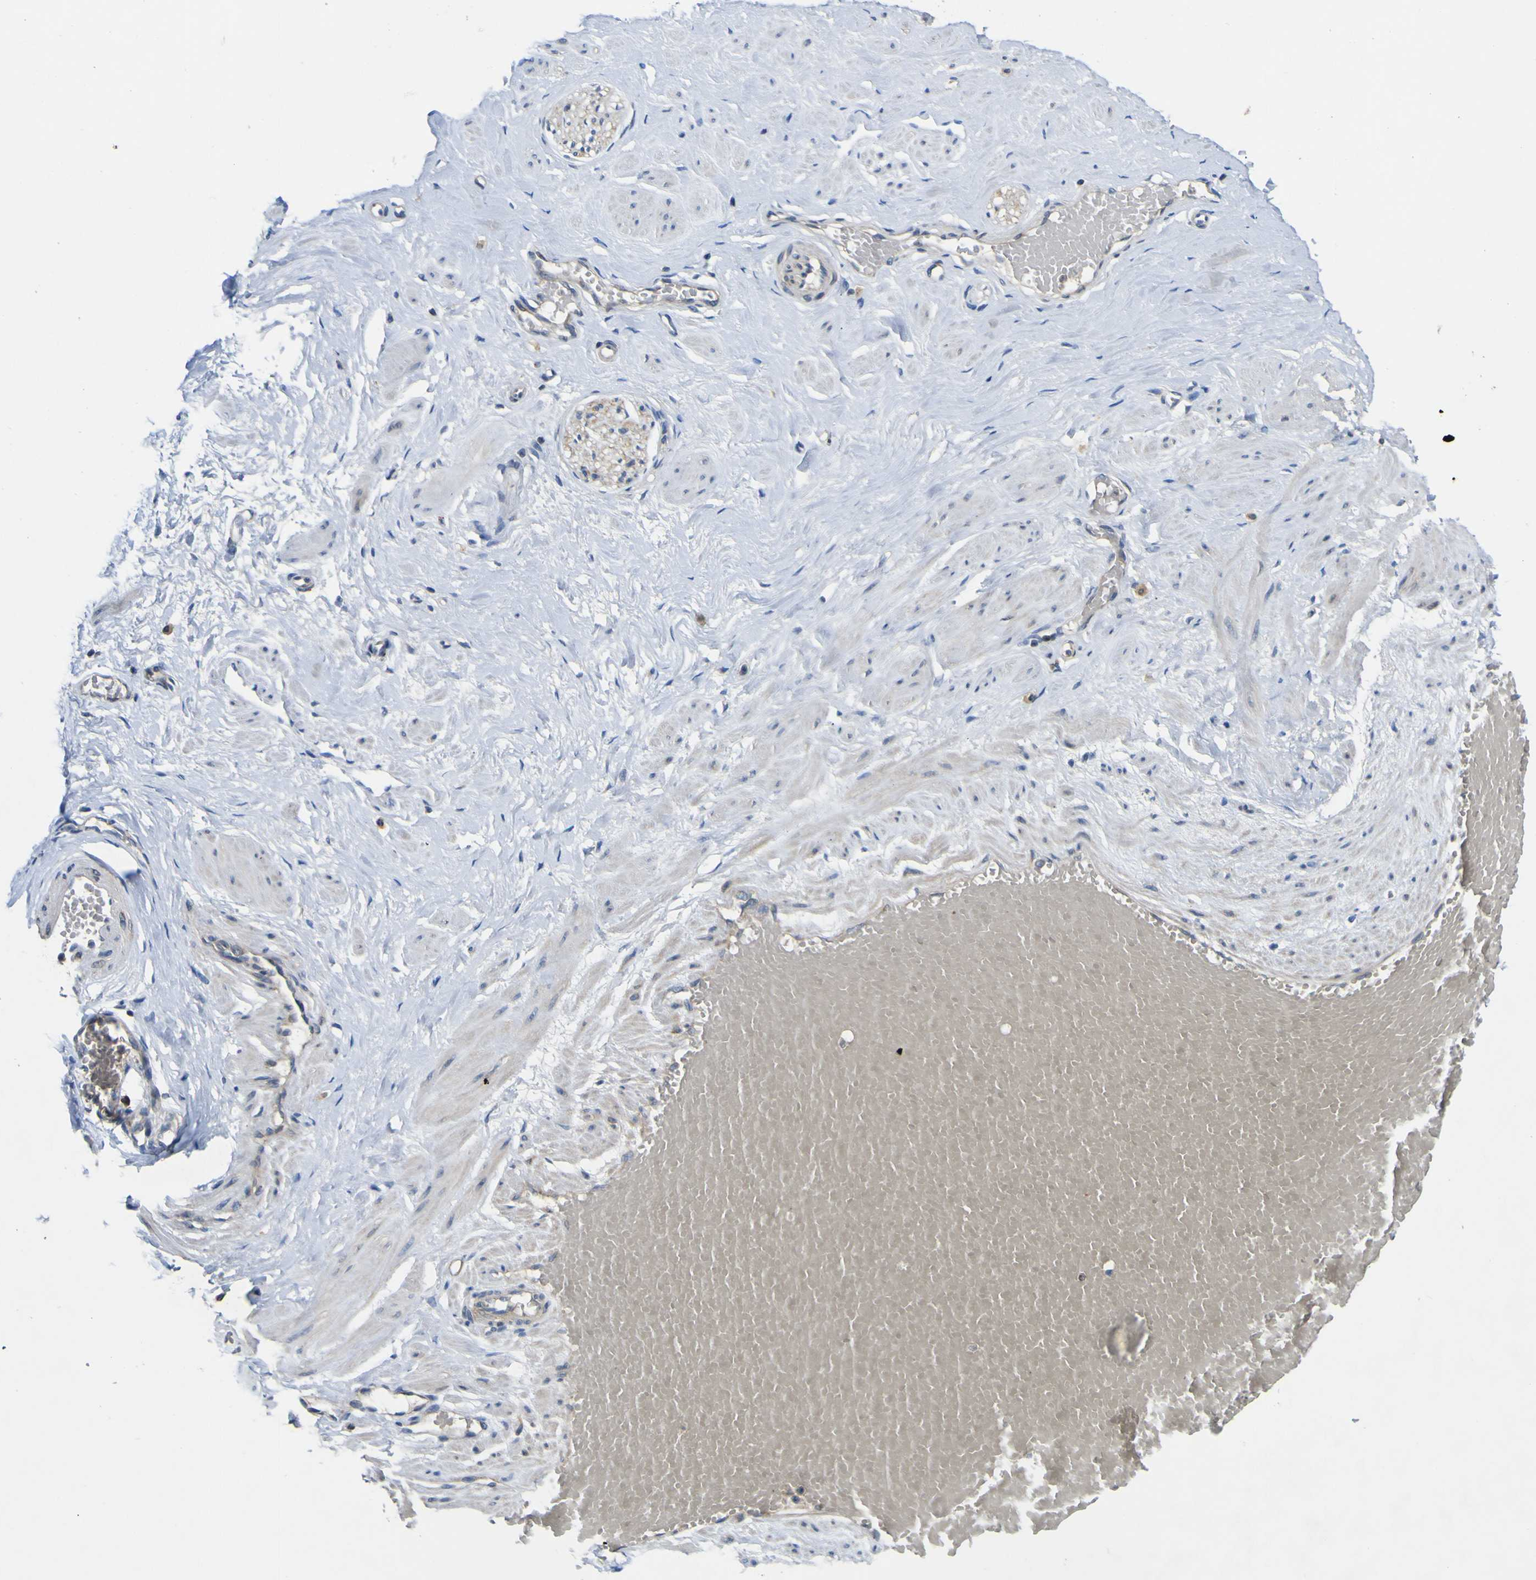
{"staining": {"intensity": "moderate", "quantity": "<25%", "location": "cytoplasmic/membranous"}, "tissue": "adipose tissue", "cell_type": "Adipocytes", "image_type": "normal", "snomed": [{"axis": "morphology", "description": "Normal tissue, NOS"}, {"axis": "topography", "description": "Soft tissue"}, {"axis": "topography", "description": "Vascular tissue"}], "caption": "Moderate cytoplasmic/membranous positivity is identified in about <25% of adipocytes in unremarkable adipose tissue. The protein of interest is shown in brown color, while the nuclei are stained blue.", "gene": "EML2", "patient": {"sex": "female", "age": 35}}